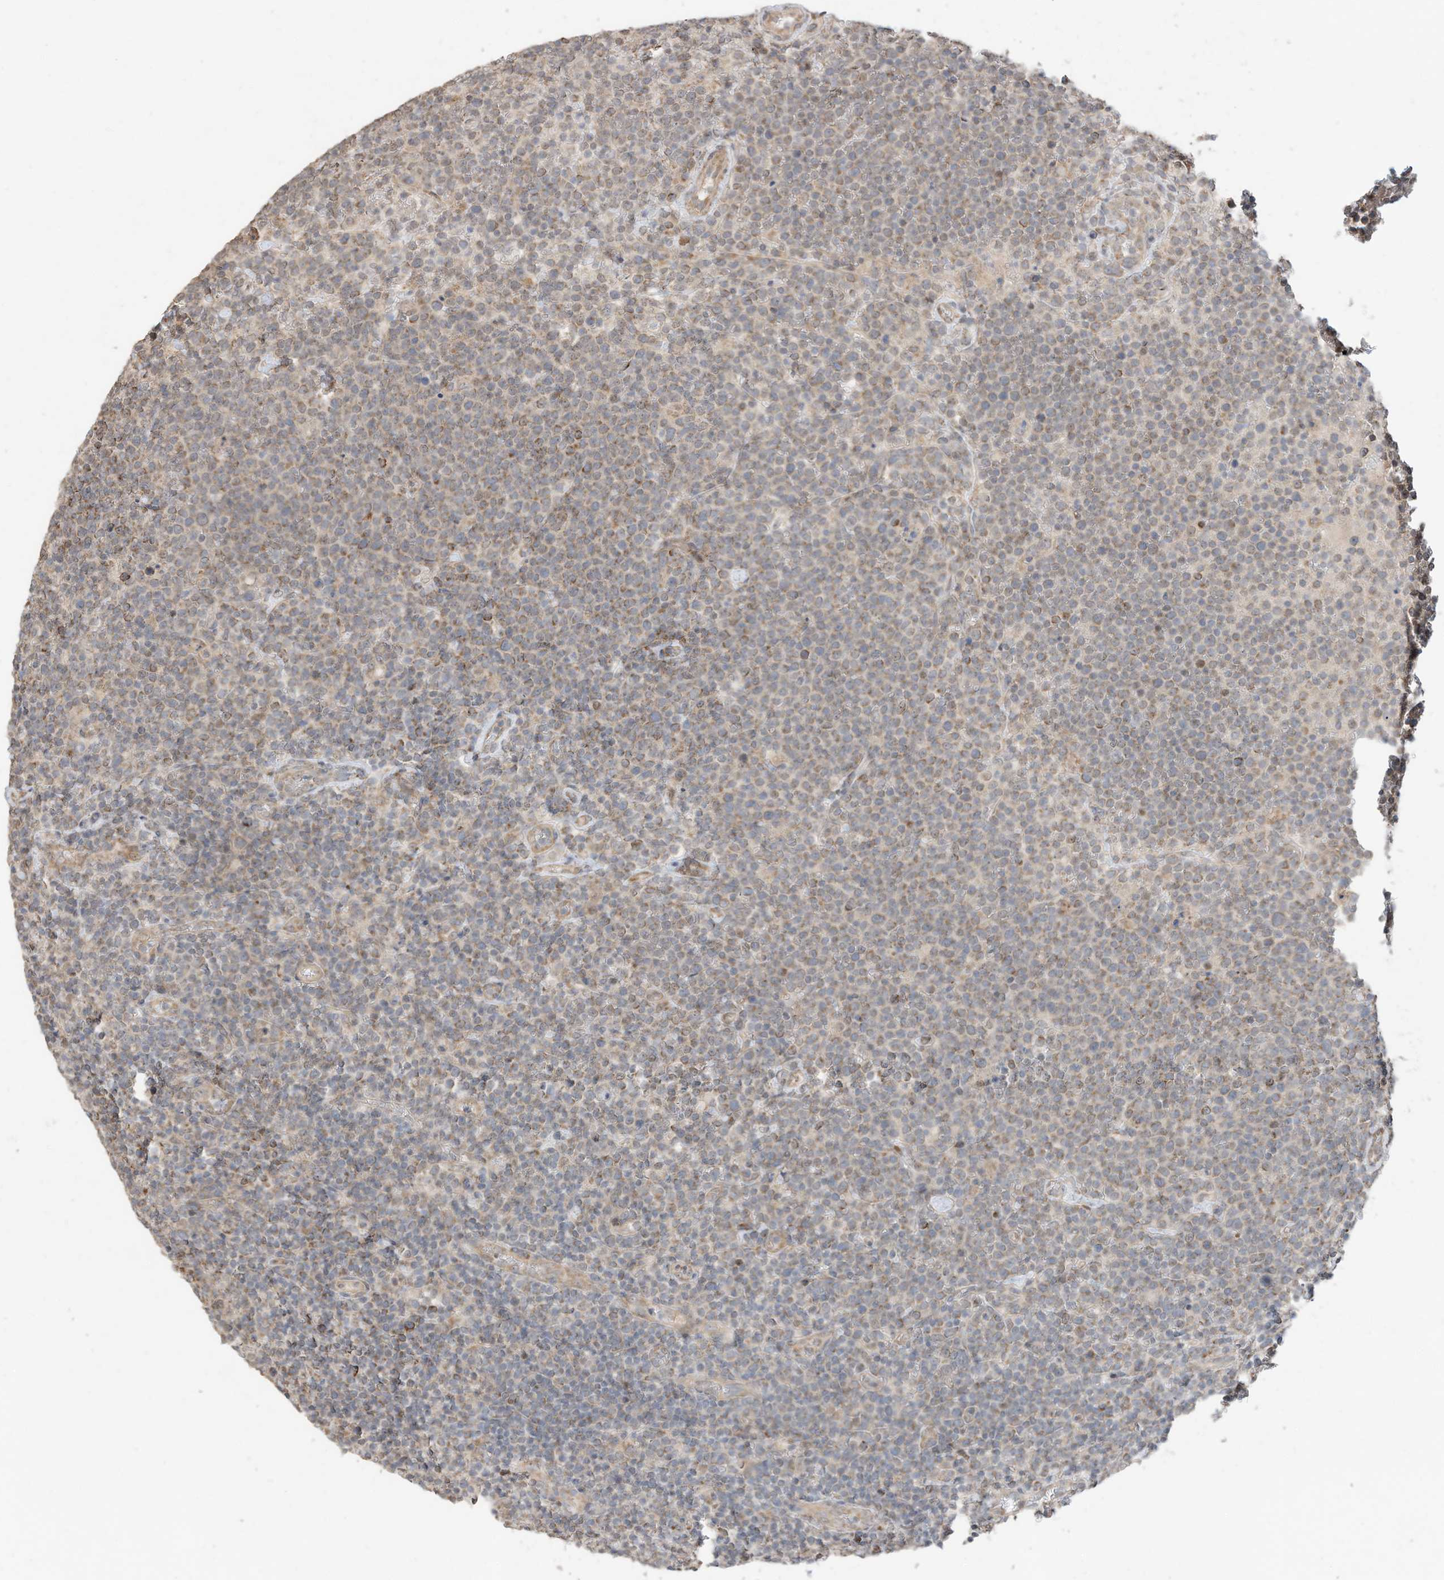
{"staining": {"intensity": "moderate", "quantity": "<25%", "location": "cytoplasmic/membranous"}, "tissue": "lymphoma", "cell_type": "Tumor cells", "image_type": "cancer", "snomed": [{"axis": "morphology", "description": "Malignant lymphoma, non-Hodgkin's type, High grade"}, {"axis": "topography", "description": "Lymph node"}], "caption": "A histopathology image of high-grade malignant lymphoma, non-Hodgkin's type stained for a protein demonstrates moderate cytoplasmic/membranous brown staining in tumor cells.", "gene": "CAGE1", "patient": {"sex": "male", "age": 61}}